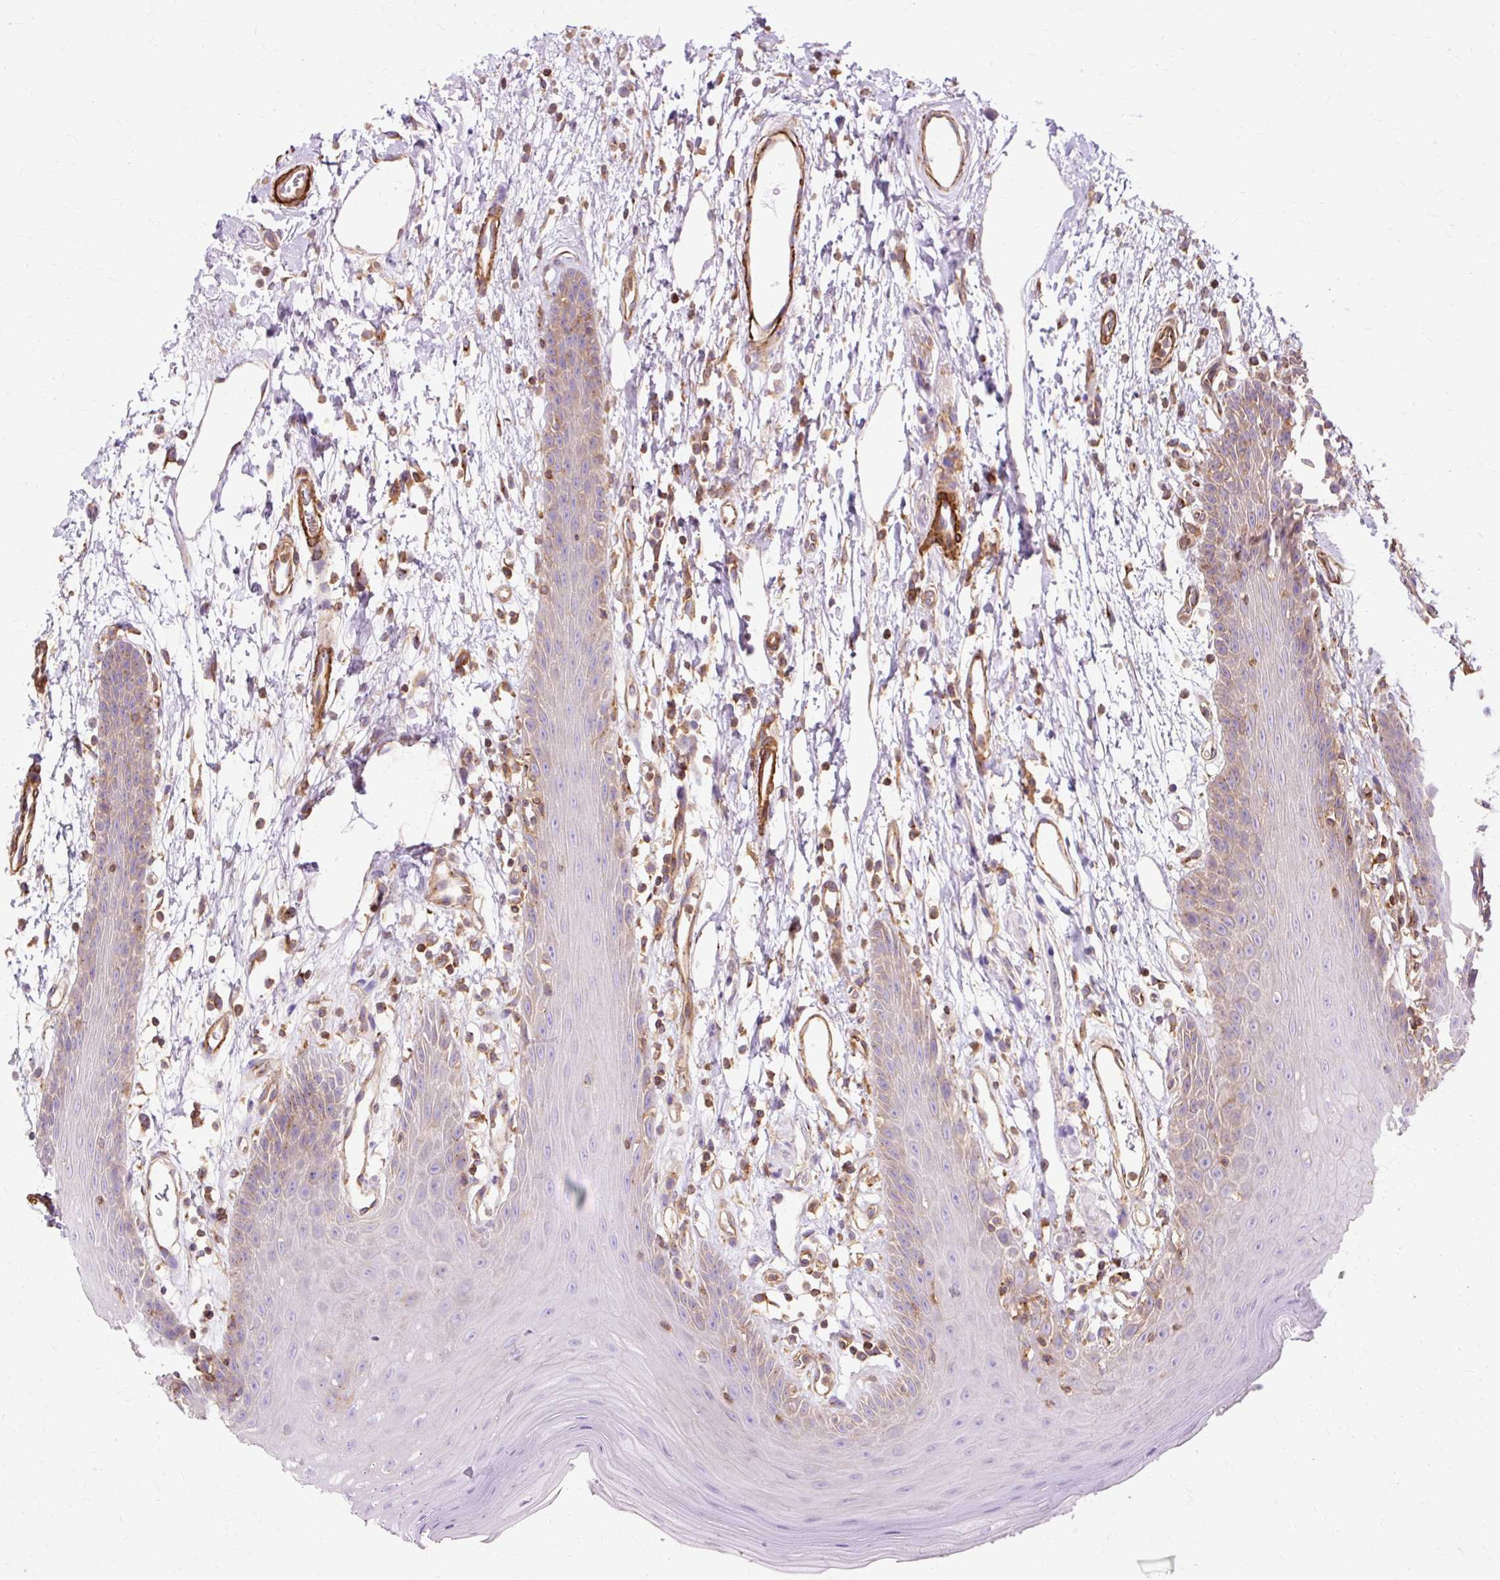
{"staining": {"intensity": "moderate", "quantity": "<25%", "location": "cytoplasmic/membranous"}, "tissue": "oral mucosa", "cell_type": "Squamous epithelial cells", "image_type": "normal", "snomed": [{"axis": "morphology", "description": "Normal tissue, NOS"}, {"axis": "topography", "description": "Oral tissue"}, {"axis": "topography", "description": "Tounge, NOS"}], "caption": "Oral mucosa stained with DAB (3,3'-diaminobenzidine) immunohistochemistry (IHC) displays low levels of moderate cytoplasmic/membranous staining in about <25% of squamous epithelial cells. (Stains: DAB in brown, nuclei in blue, Microscopy: brightfield microscopy at high magnification).", "gene": "TBC1D2B", "patient": {"sex": "female", "age": 59}}